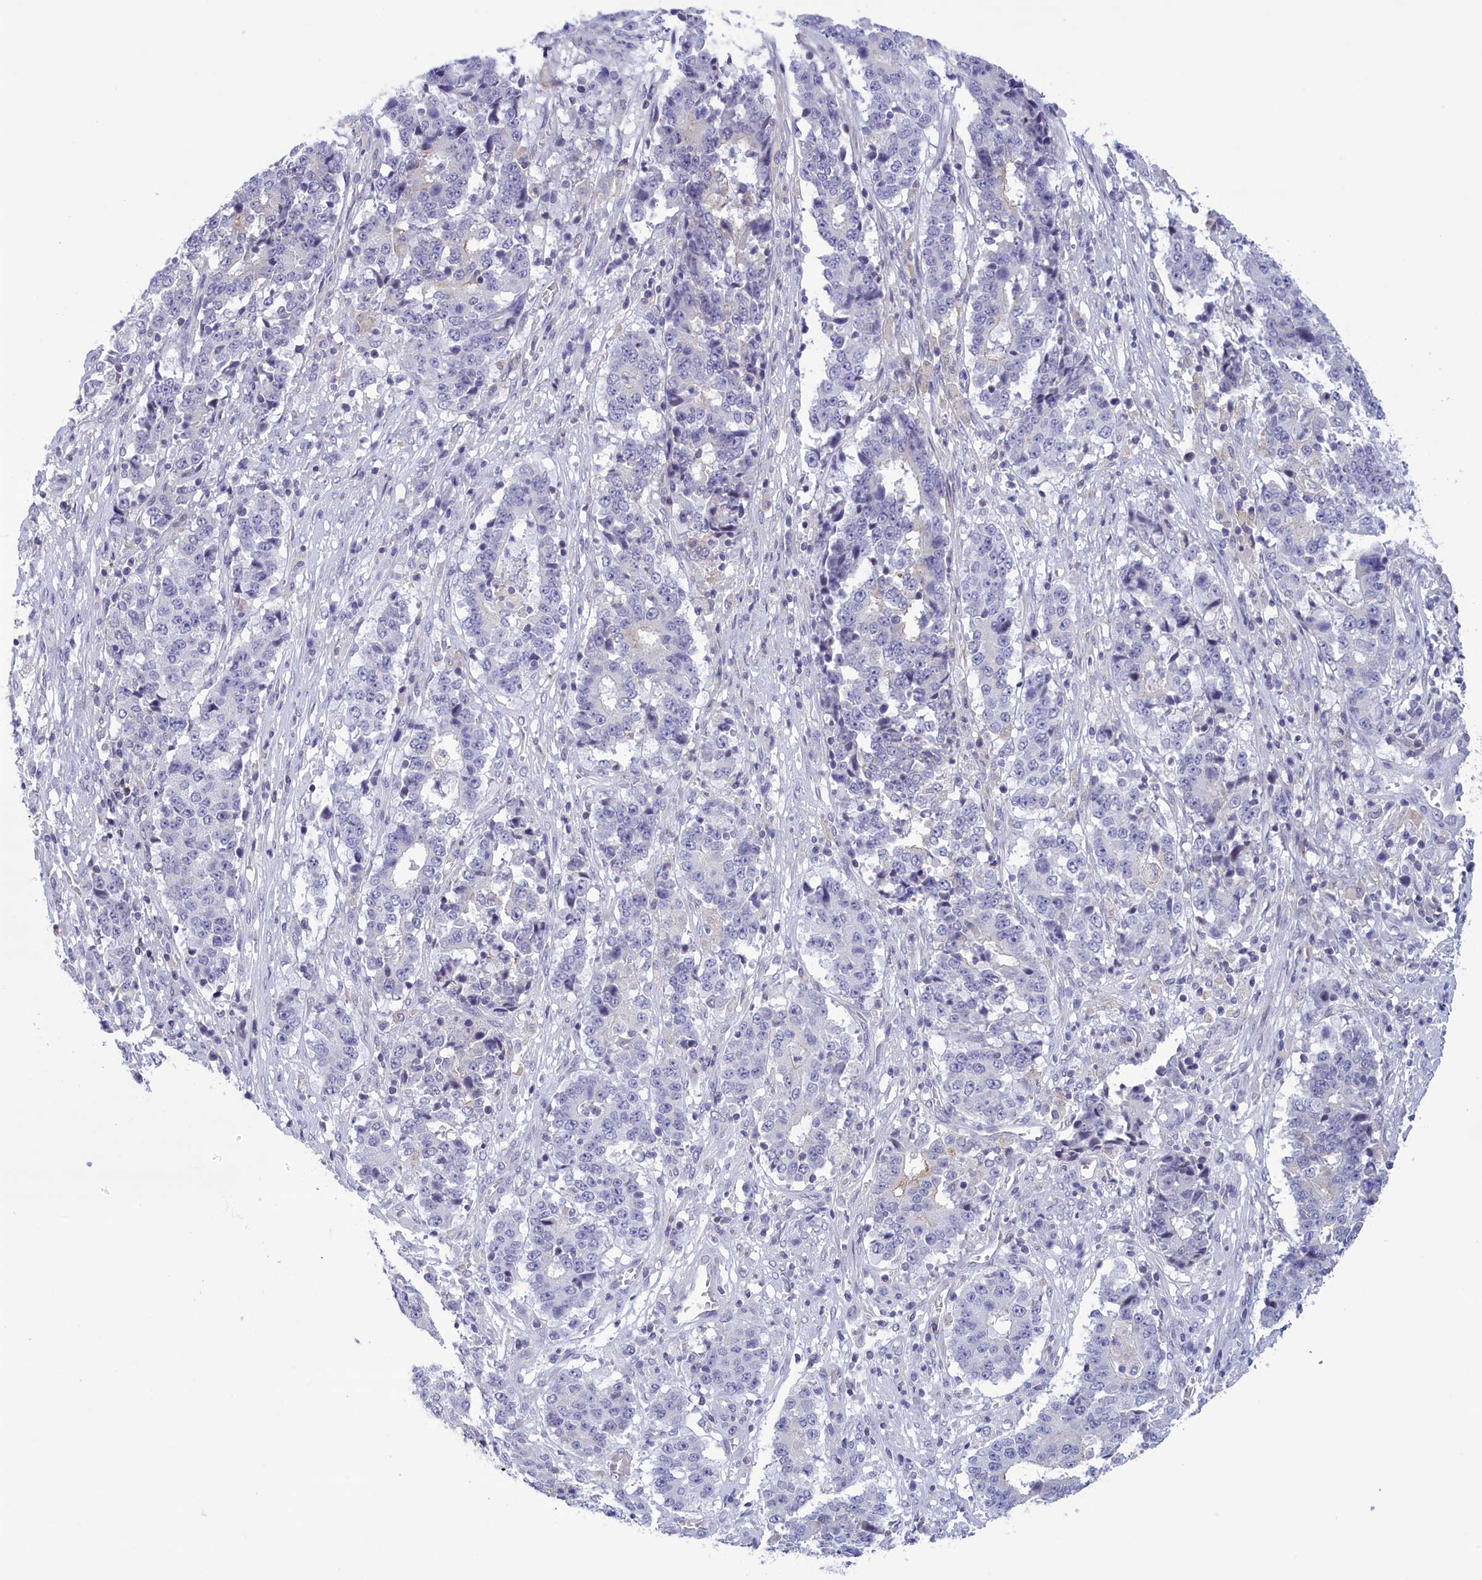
{"staining": {"intensity": "negative", "quantity": "none", "location": "none"}, "tissue": "stomach cancer", "cell_type": "Tumor cells", "image_type": "cancer", "snomed": [{"axis": "morphology", "description": "Adenocarcinoma, NOS"}, {"axis": "topography", "description": "Stomach"}], "caption": "The micrograph demonstrates no significant positivity in tumor cells of stomach cancer (adenocarcinoma). (DAB immunohistochemistry, high magnification).", "gene": "CORO2A", "patient": {"sex": "male", "age": 59}}